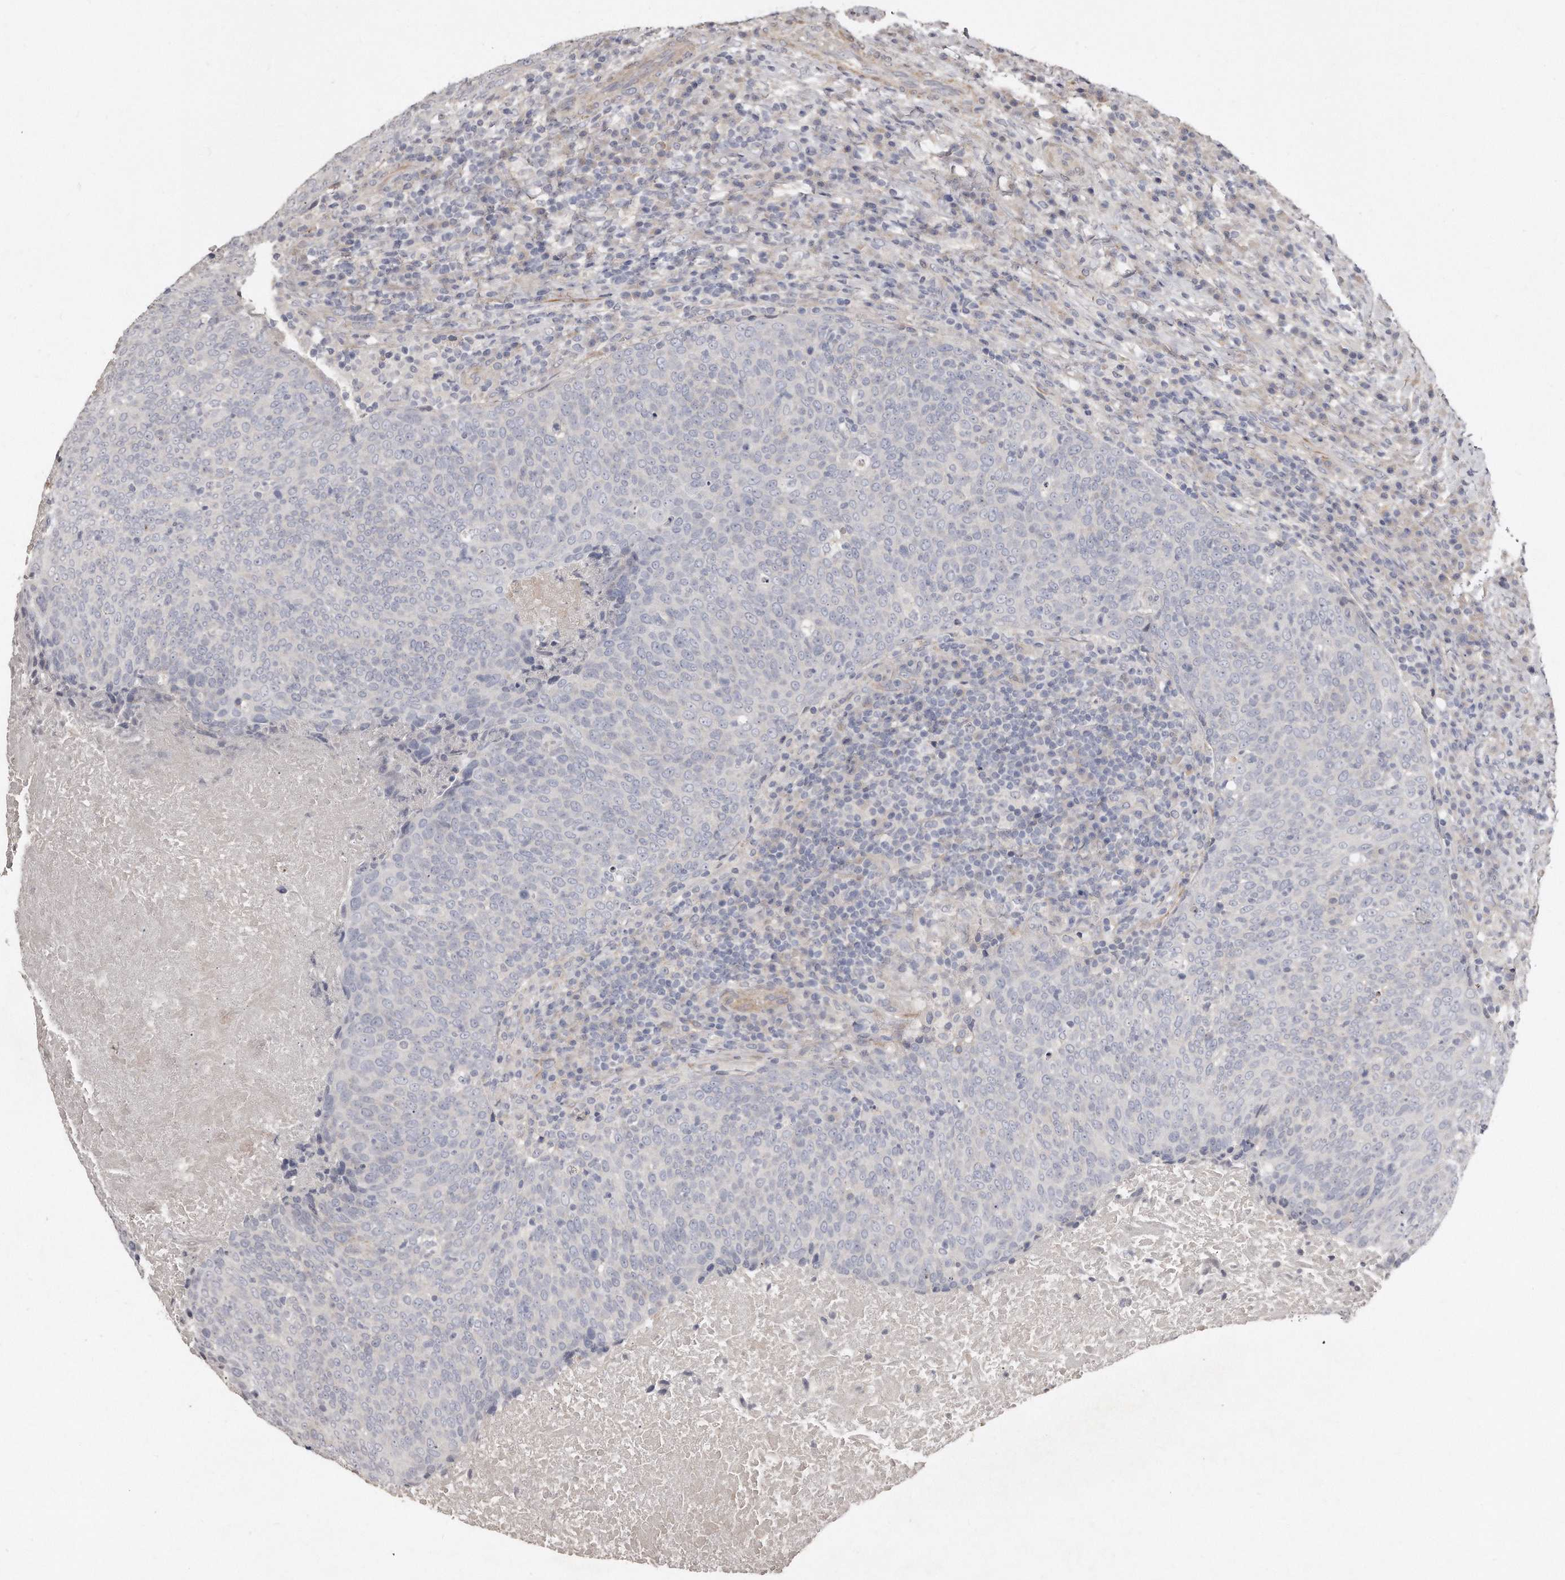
{"staining": {"intensity": "negative", "quantity": "none", "location": "none"}, "tissue": "head and neck cancer", "cell_type": "Tumor cells", "image_type": "cancer", "snomed": [{"axis": "morphology", "description": "Squamous cell carcinoma, NOS"}, {"axis": "morphology", "description": "Squamous cell carcinoma, metastatic, NOS"}, {"axis": "topography", "description": "Lymph node"}, {"axis": "topography", "description": "Head-Neck"}], "caption": "This is a photomicrograph of immunohistochemistry (IHC) staining of head and neck cancer (metastatic squamous cell carcinoma), which shows no staining in tumor cells.", "gene": "LMOD1", "patient": {"sex": "male", "age": 62}}